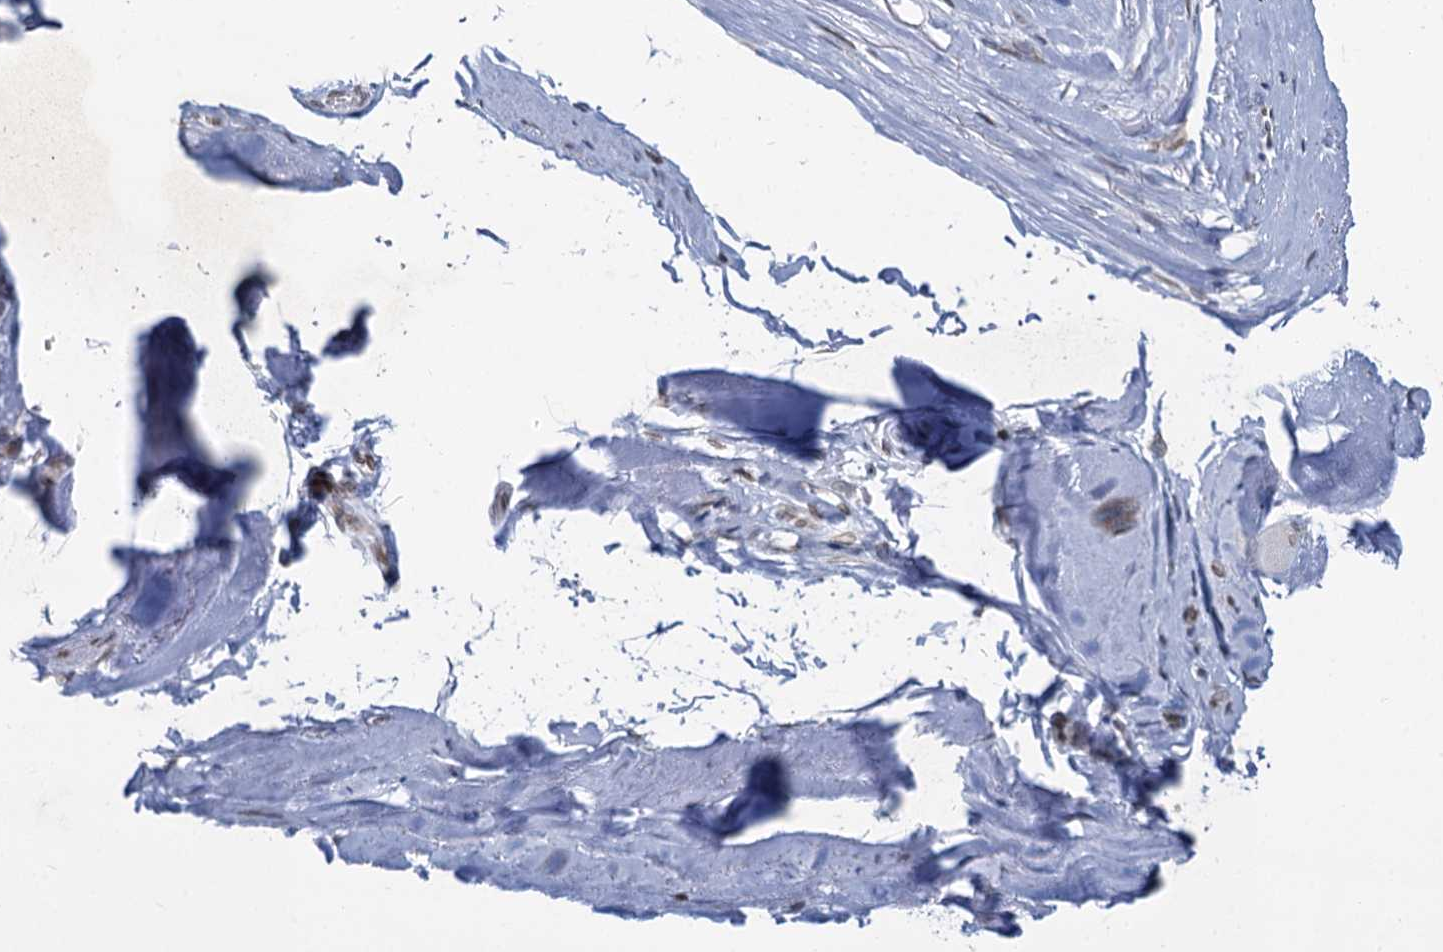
{"staining": {"intensity": "negative", "quantity": "none", "location": "none"}, "tissue": "adipose tissue", "cell_type": "Adipocytes", "image_type": "normal", "snomed": [{"axis": "morphology", "description": "Normal tissue, NOS"}, {"axis": "morphology", "description": "Basal cell carcinoma"}, {"axis": "topography", "description": "Skin"}], "caption": "High power microscopy image of an immunohistochemistry (IHC) histopathology image of normal adipose tissue, revealing no significant expression in adipocytes.", "gene": "PRSS35", "patient": {"sex": "female", "age": 89}}